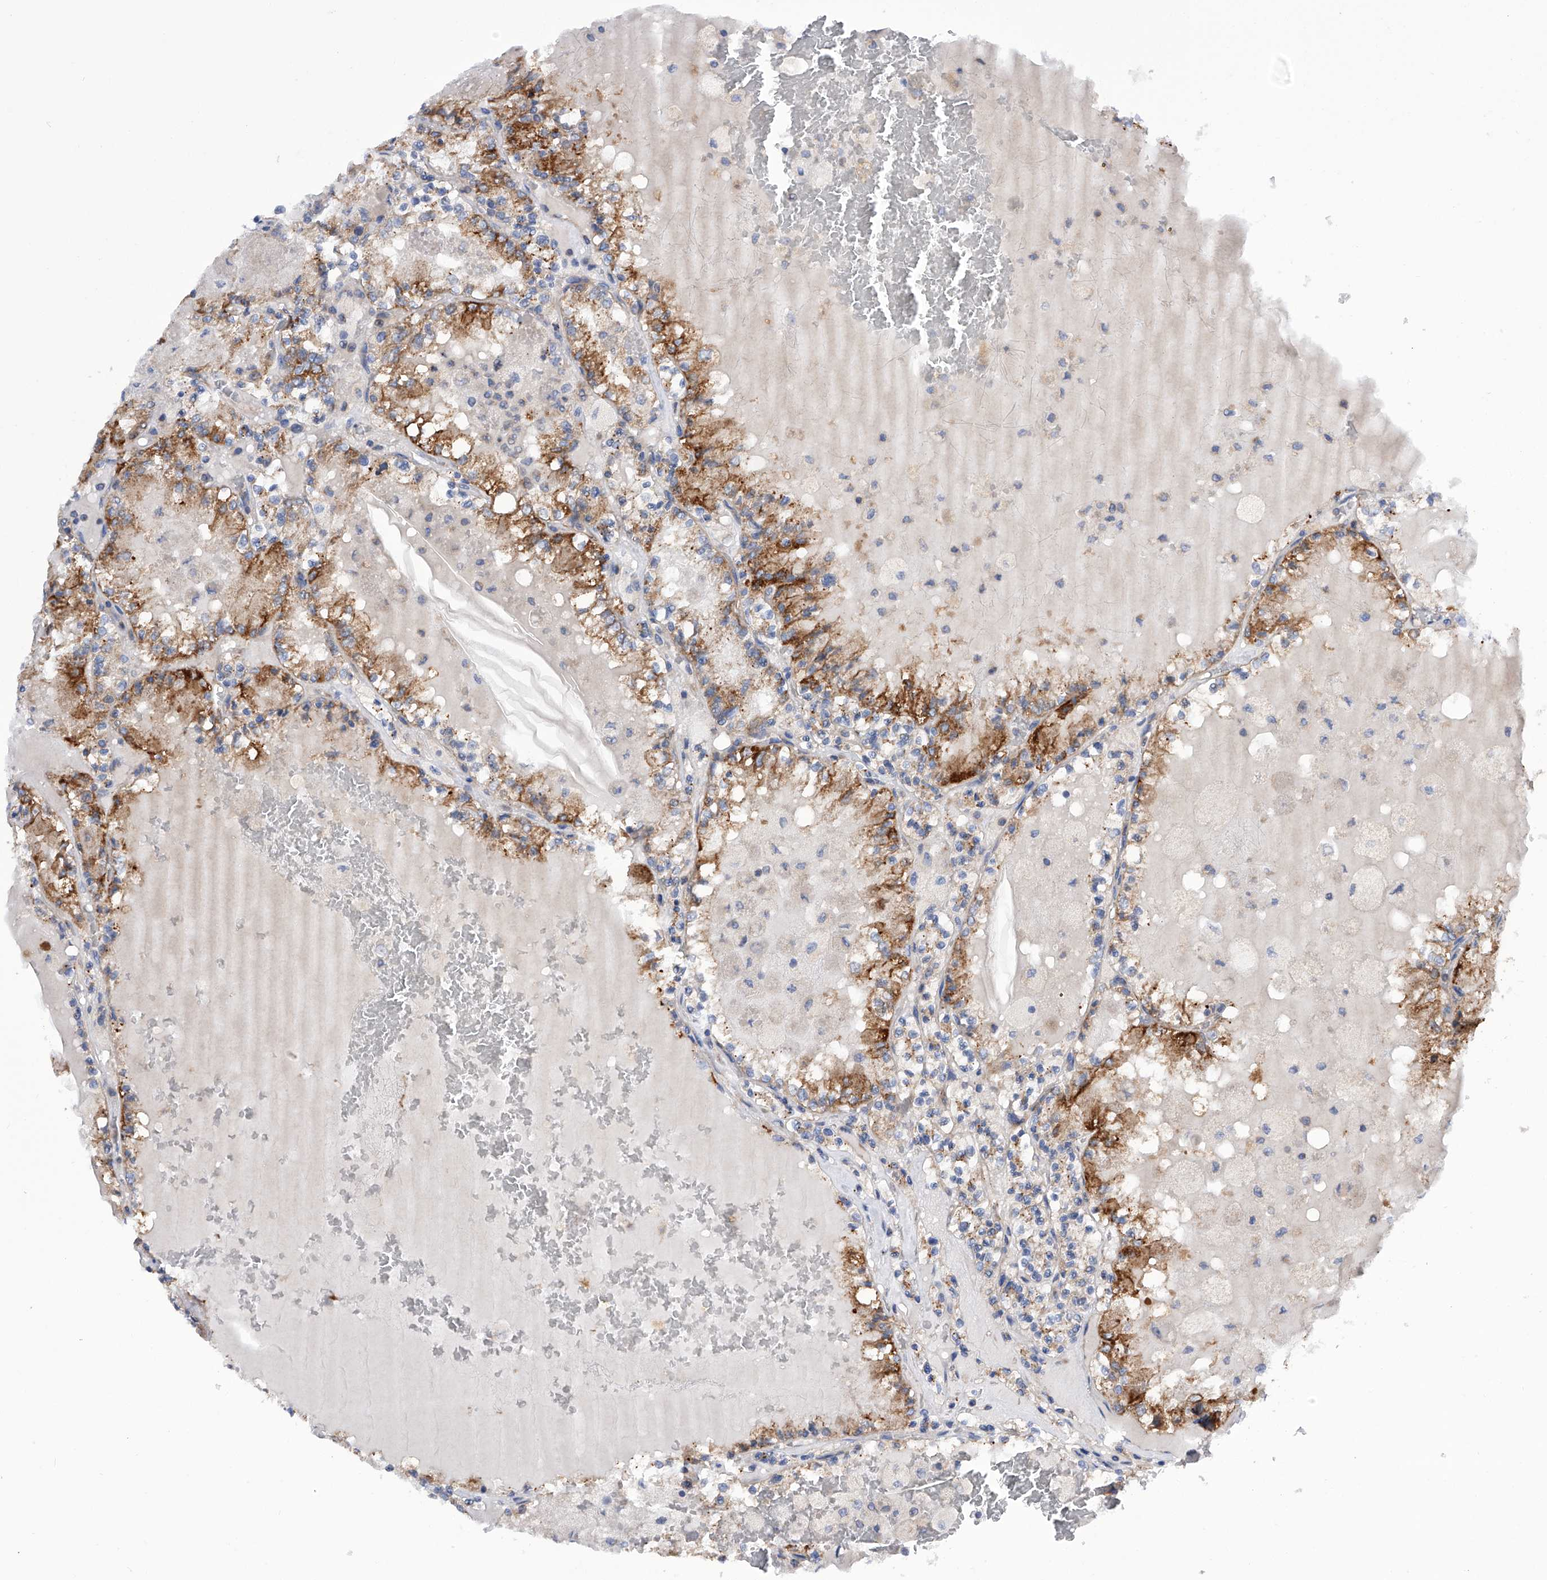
{"staining": {"intensity": "moderate", "quantity": ">75%", "location": "cytoplasmic/membranous"}, "tissue": "renal cancer", "cell_type": "Tumor cells", "image_type": "cancer", "snomed": [{"axis": "morphology", "description": "Adenocarcinoma, NOS"}, {"axis": "topography", "description": "Kidney"}], "caption": "Moderate cytoplasmic/membranous staining for a protein is appreciated in approximately >75% of tumor cells of renal cancer using immunohistochemistry.", "gene": "MLYCD", "patient": {"sex": "female", "age": 56}}